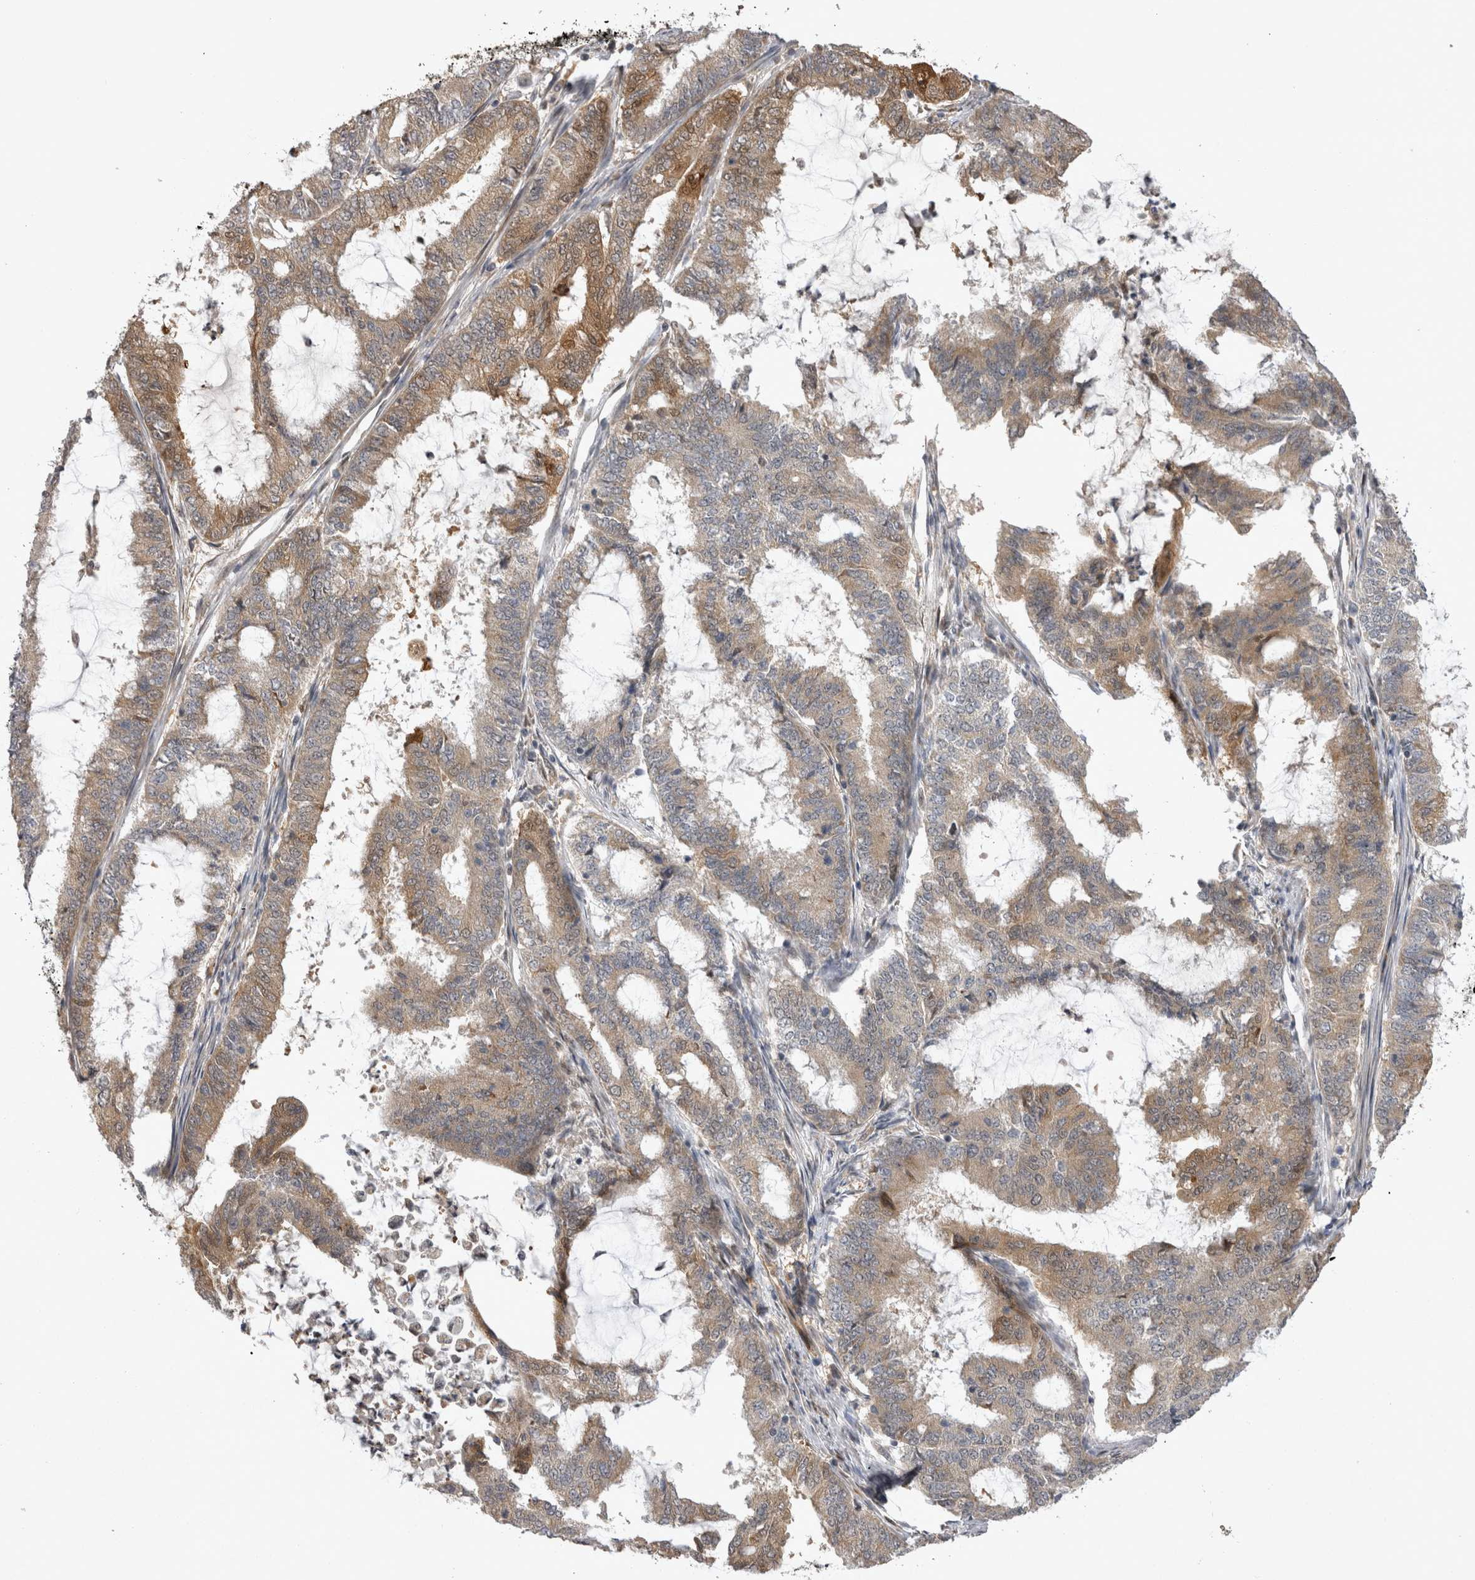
{"staining": {"intensity": "moderate", "quantity": ">75%", "location": "cytoplasmic/membranous"}, "tissue": "endometrial cancer", "cell_type": "Tumor cells", "image_type": "cancer", "snomed": [{"axis": "morphology", "description": "Adenocarcinoma, NOS"}, {"axis": "topography", "description": "Endometrium"}], "caption": "This is an image of IHC staining of adenocarcinoma (endometrial), which shows moderate expression in the cytoplasmic/membranous of tumor cells.", "gene": "CHIC2", "patient": {"sex": "female", "age": 51}}